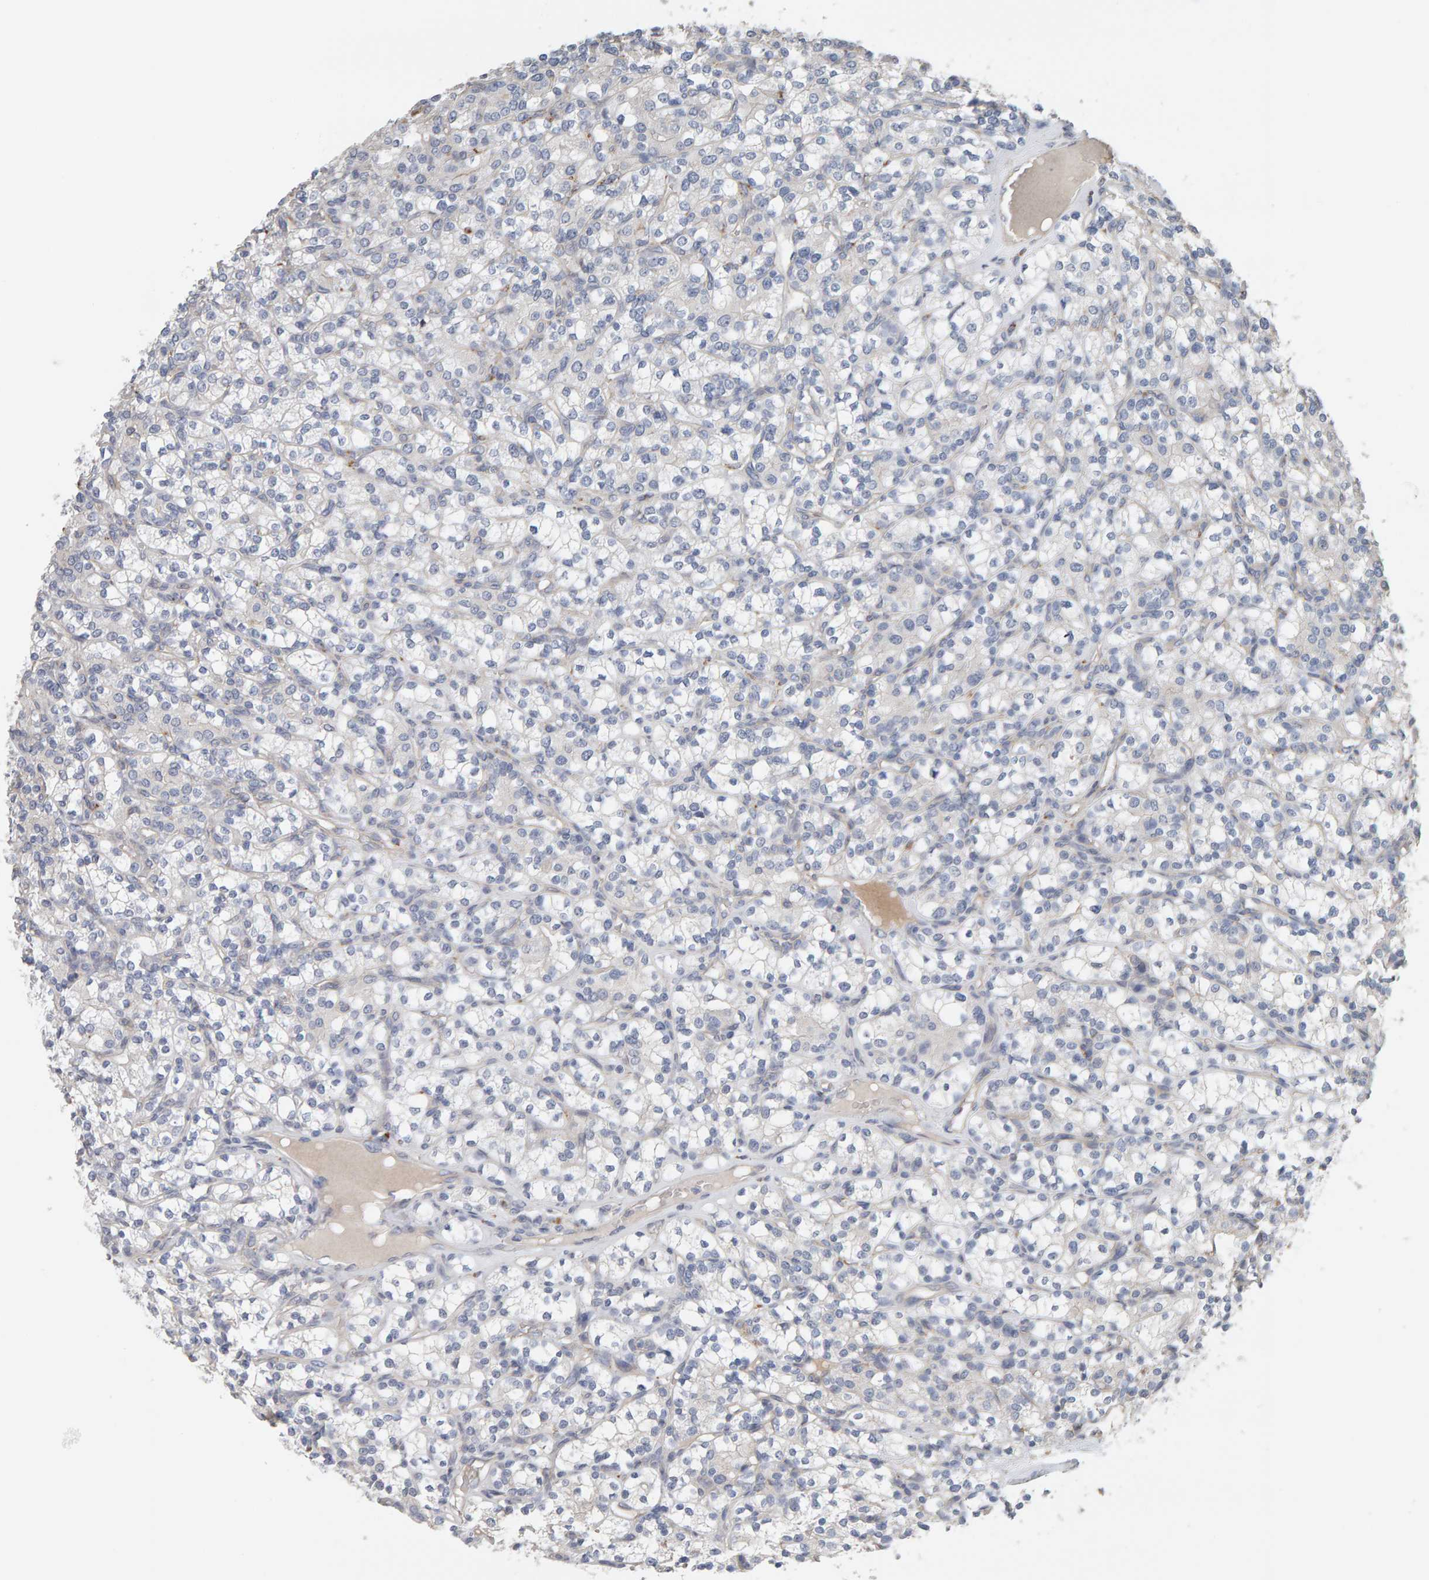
{"staining": {"intensity": "negative", "quantity": "none", "location": "none"}, "tissue": "renal cancer", "cell_type": "Tumor cells", "image_type": "cancer", "snomed": [{"axis": "morphology", "description": "Adenocarcinoma, NOS"}, {"axis": "topography", "description": "Kidney"}], "caption": "High magnification brightfield microscopy of renal cancer stained with DAB (3,3'-diaminobenzidine) (brown) and counterstained with hematoxylin (blue): tumor cells show no significant expression.", "gene": "IPPK", "patient": {"sex": "male", "age": 77}}